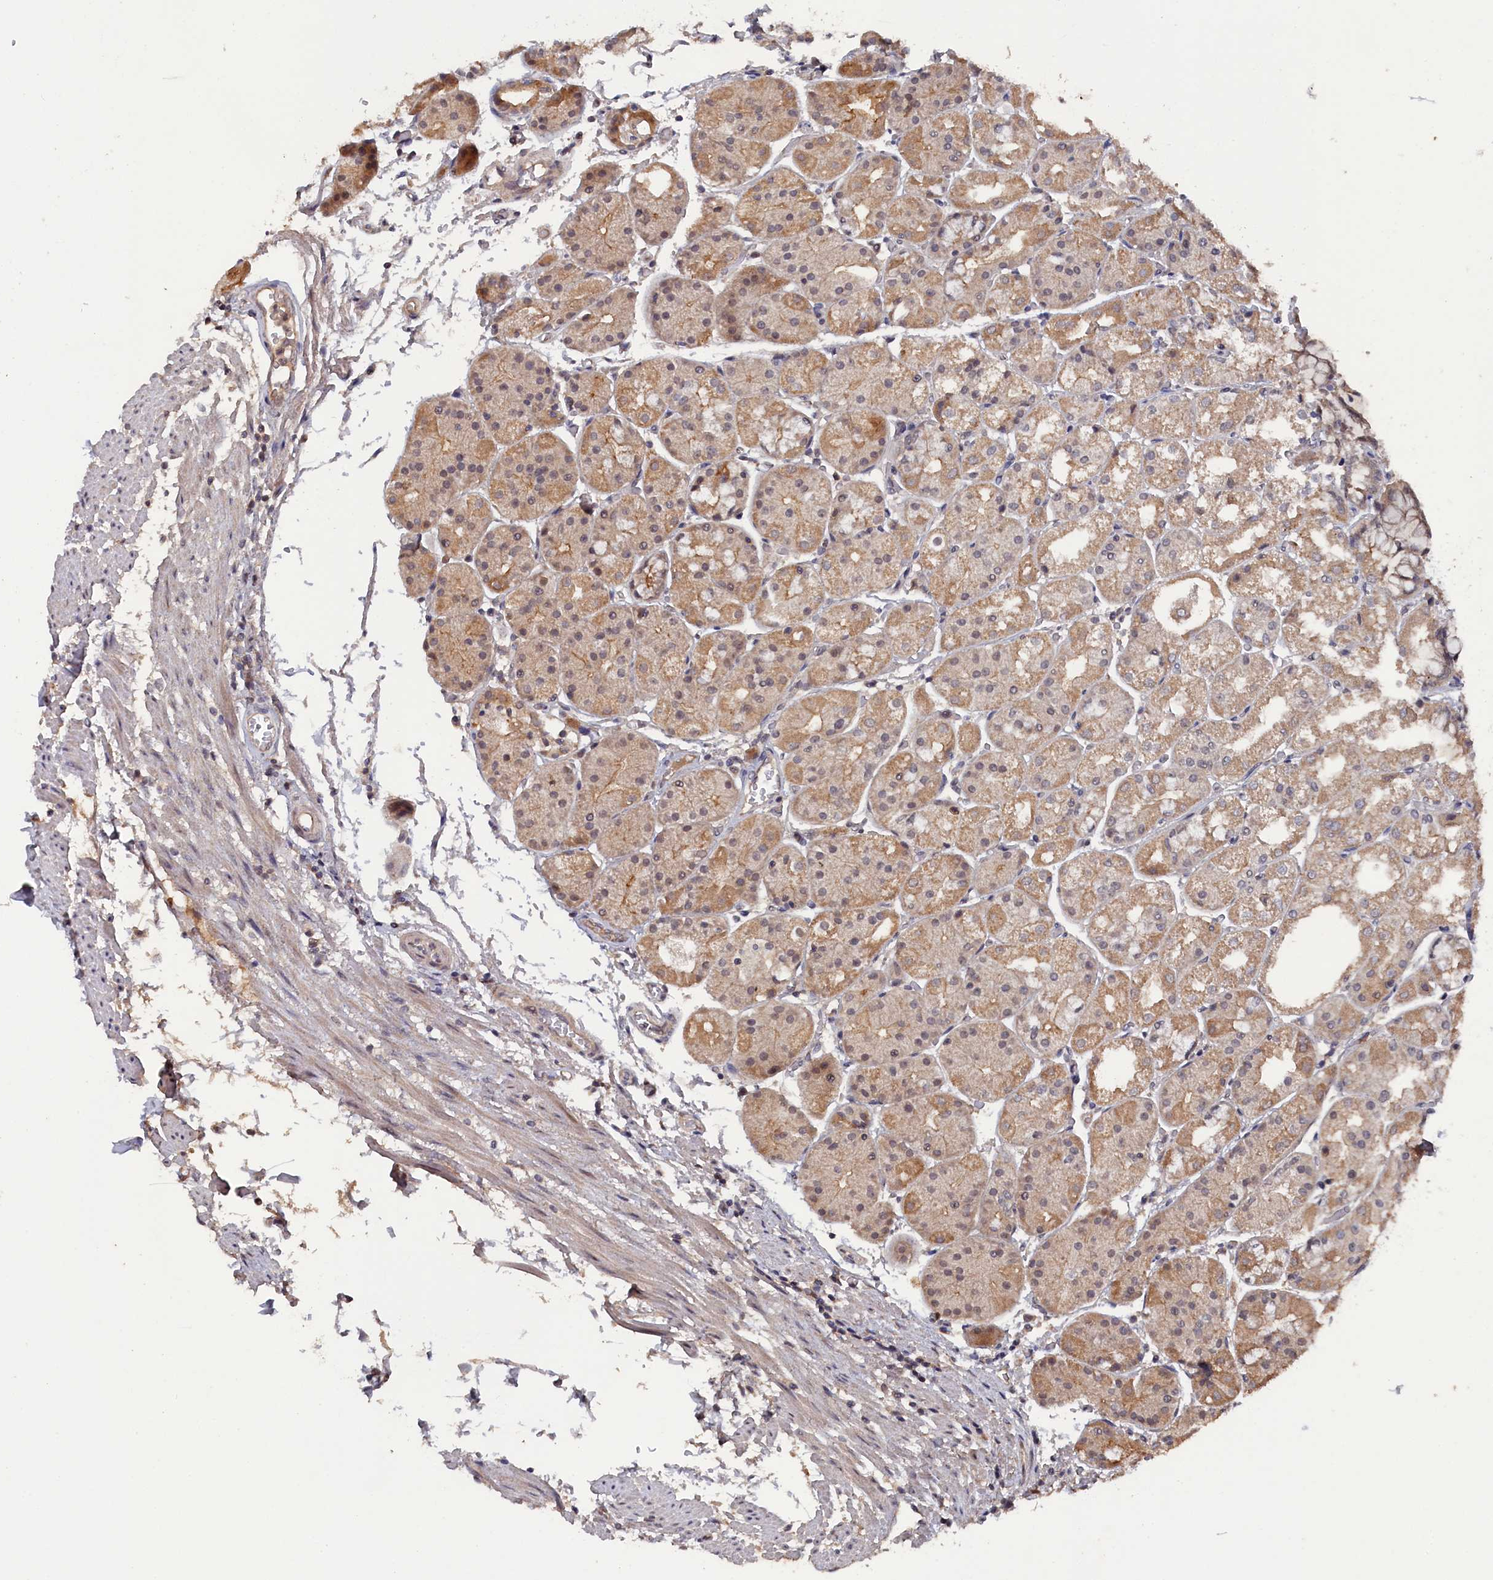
{"staining": {"intensity": "moderate", "quantity": ">75%", "location": "cytoplasmic/membranous,nuclear"}, "tissue": "stomach", "cell_type": "Glandular cells", "image_type": "normal", "snomed": [{"axis": "morphology", "description": "Normal tissue, NOS"}, {"axis": "topography", "description": "Stomach, upper"}], "caption": "IHC of normal human stomach displays medium levels of moderate cytoplasmic/membranous,nuclear staining in approximately >75% of glandular cells. Using DAB (brown) and hematoxylin (blue) stains, captured at high magnification using brightfield microscopy.", "gene": "TMC5", "patient": {"sex": "male", "age": 72}}